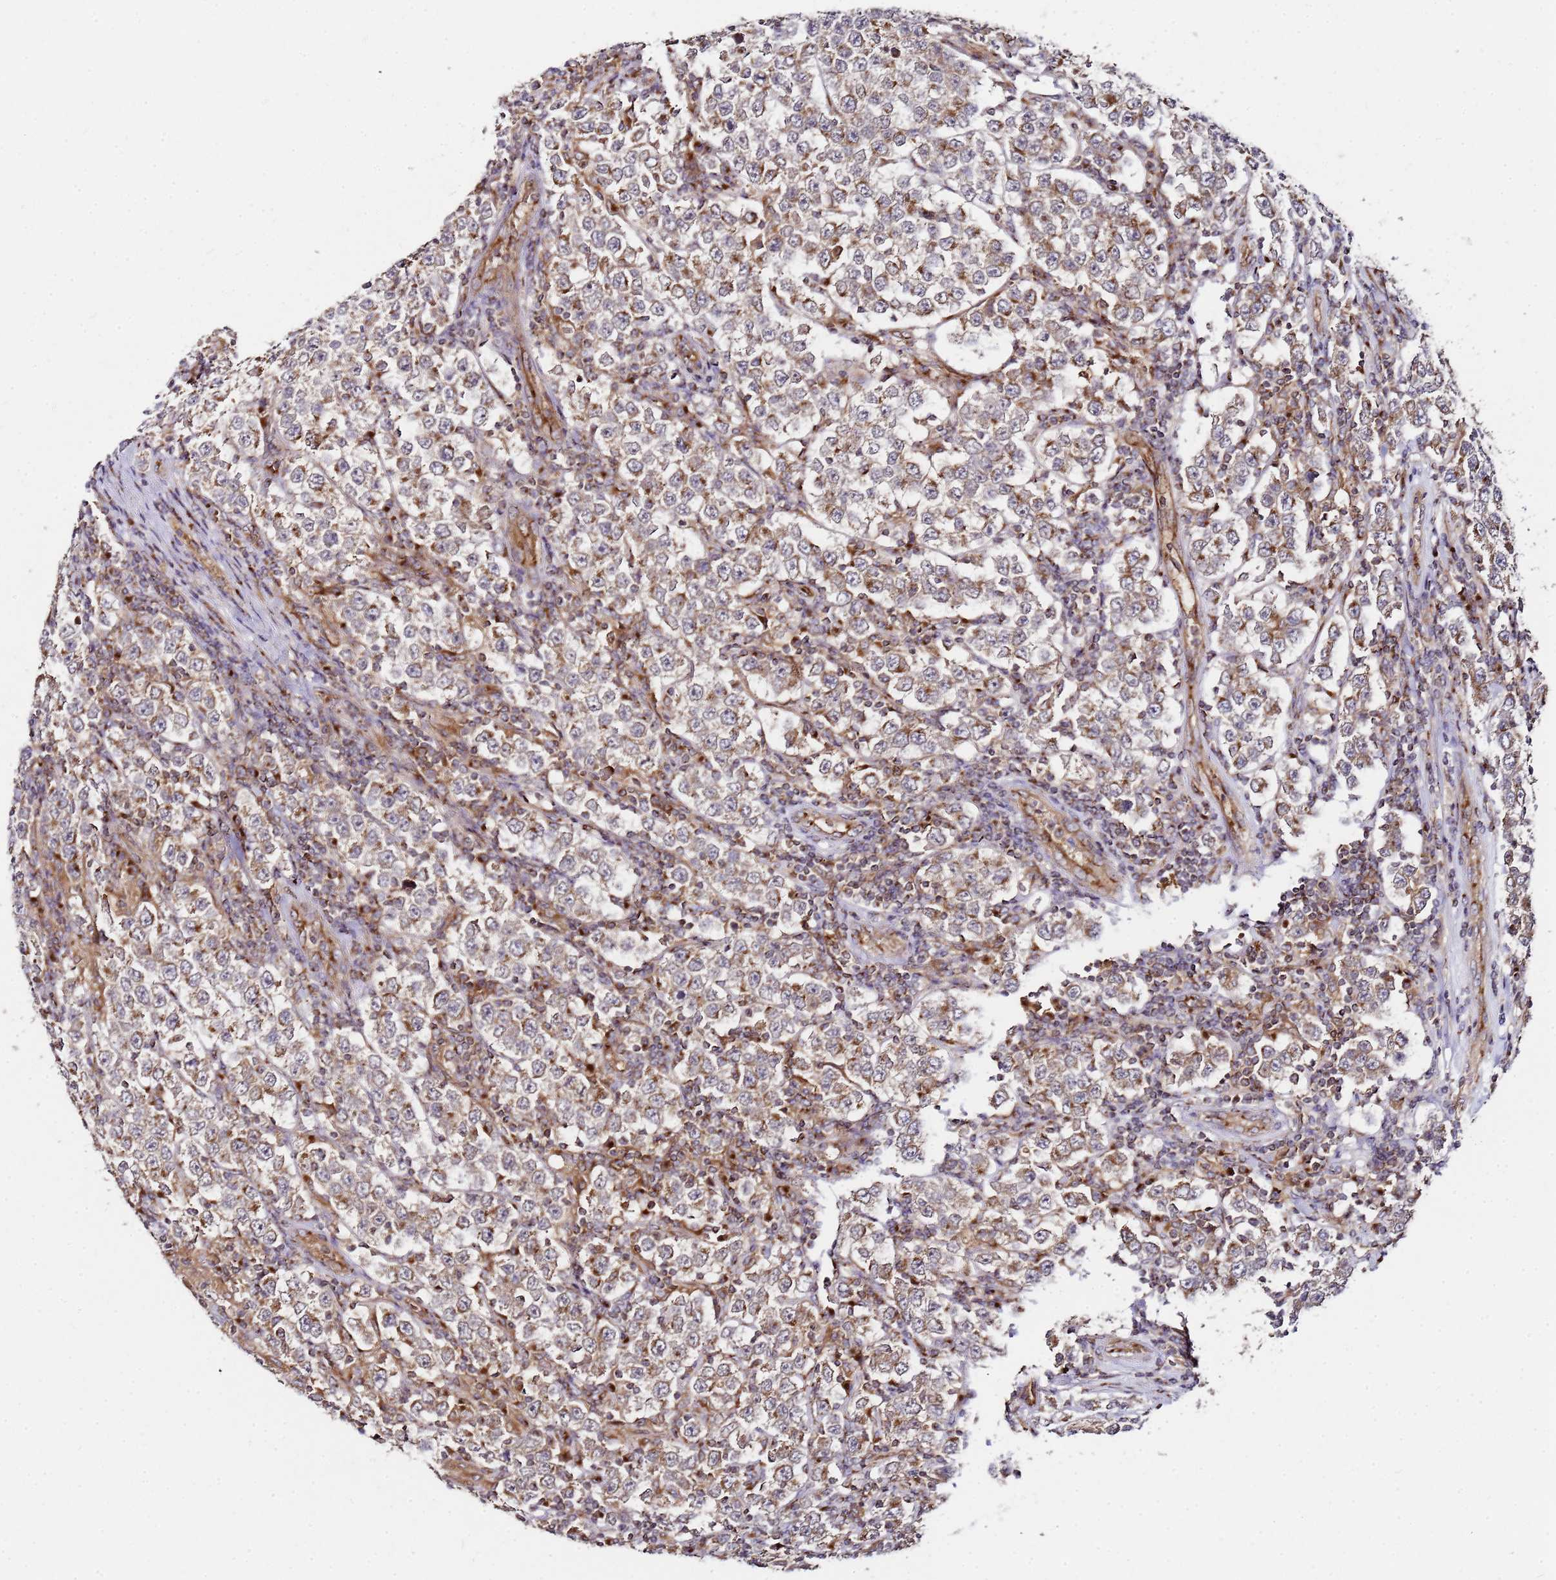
{"staining": {"intensity": "strong", "quantity": "<25%", "location": "cytoplasmic/membranous"}, "tissue": "testis cancer", "cell_type": "Tumor cells", "image_type": "cancer", "snomed": [{"axis": "morphology", "description": "Normal tissue, NOS"}, {"axis": "morphology", "description": "Urothelial carcinoma, High grade"}, {"axis": "morphology", "description": "Seminoma, NOS"}, {"axis": "morphology", "description": "Carcinoma, Embryonal, NOS"}, {"axis": "topography", "description": "Urinary bladder"}, {"axis": "topography", "description": "Testis"}], "caption": "Immunohistochemical staining of human testis cancer (high-grade urothelial carcinoma) demonstrates strong cytoplasmic/membranous protein positivity in approximately <25% of tumor cells.", "gene": "MRPL49", "patient": {"sex": "male", "age": 41}}